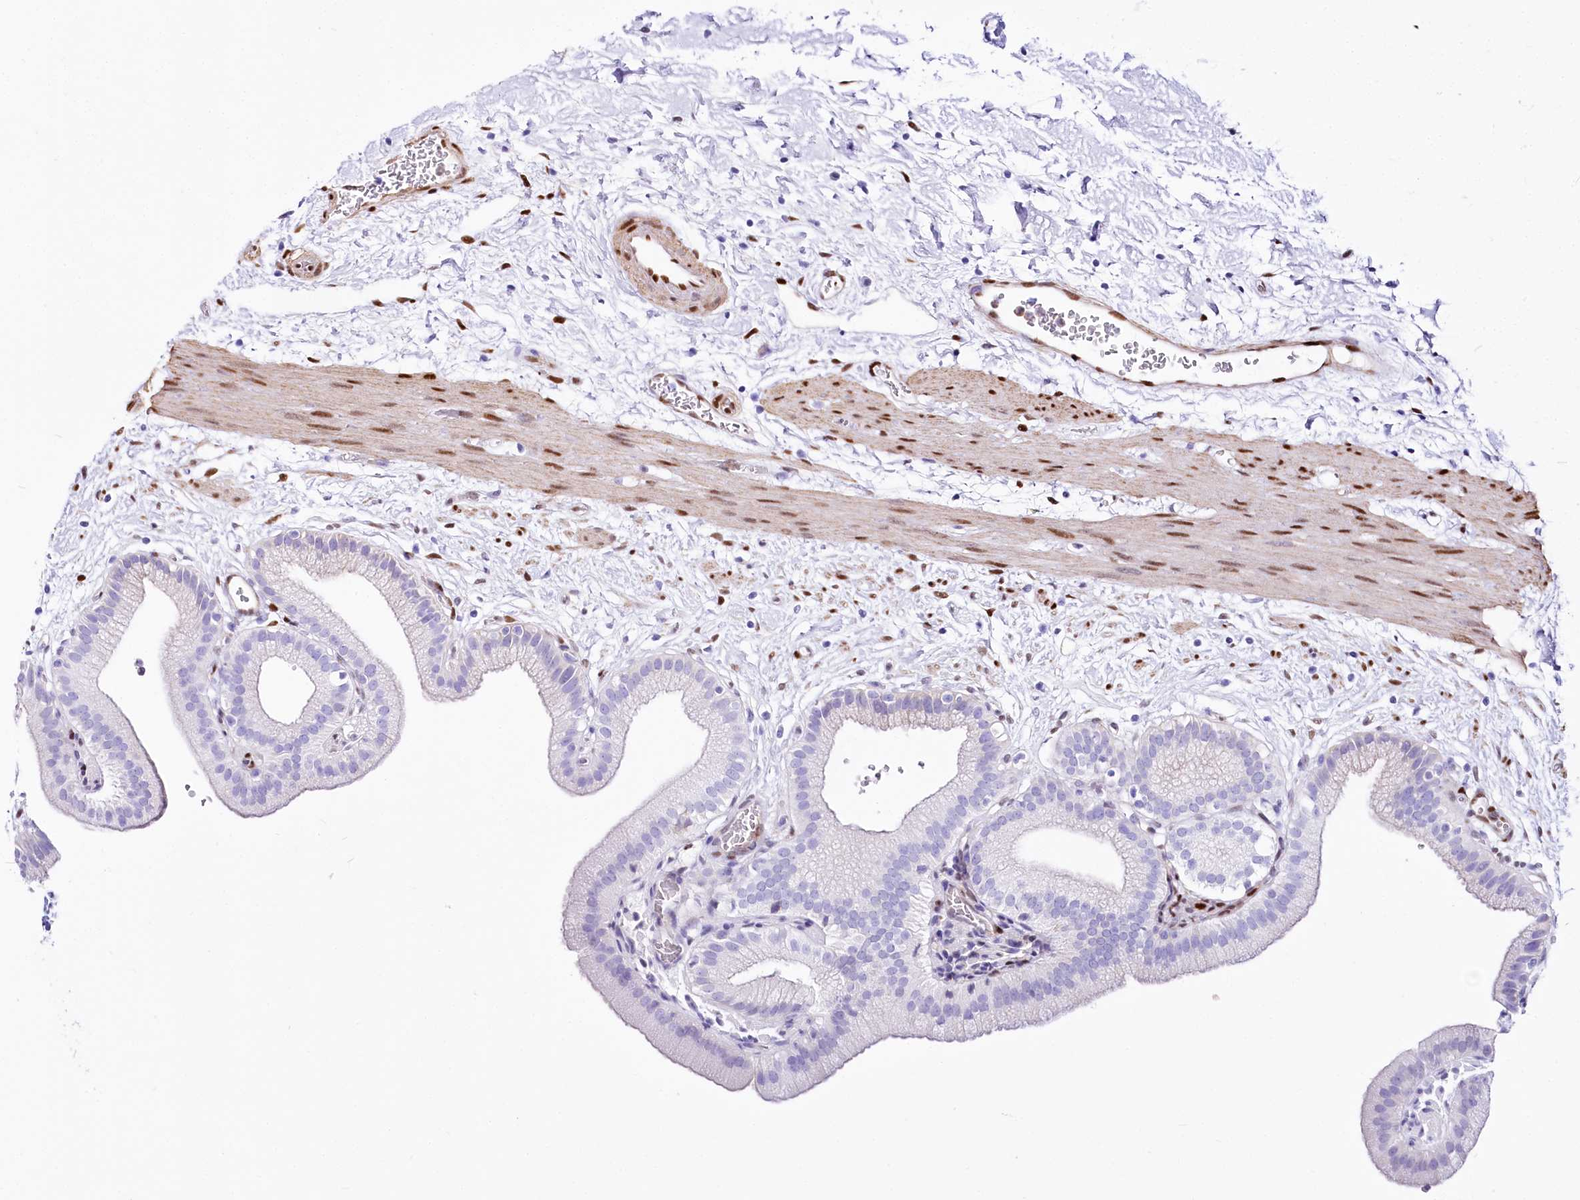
{"staining": {"intensity": "negative", "quantity": "none", "location": "none"}, "tissue": "gallbladder", "cell_type": "Glandular cells", "image_type": "normal", "snomed": [{"axis": "morphology", "description": "Normal tissue, NOS"}, {"axis": "topography", "description": "Gallbladder"}], "caption": "DAB immunohistochemical staining of normal gallbladder demonstrates no significant expression in glandular cells. (DAB (3,3'-diaminobenzidine) immunohistochemistry (IHC) visualized using brightfield microscopy, high magnification).", "gene": "PTMS", "patient": {"sex": "male", "age": 55}}